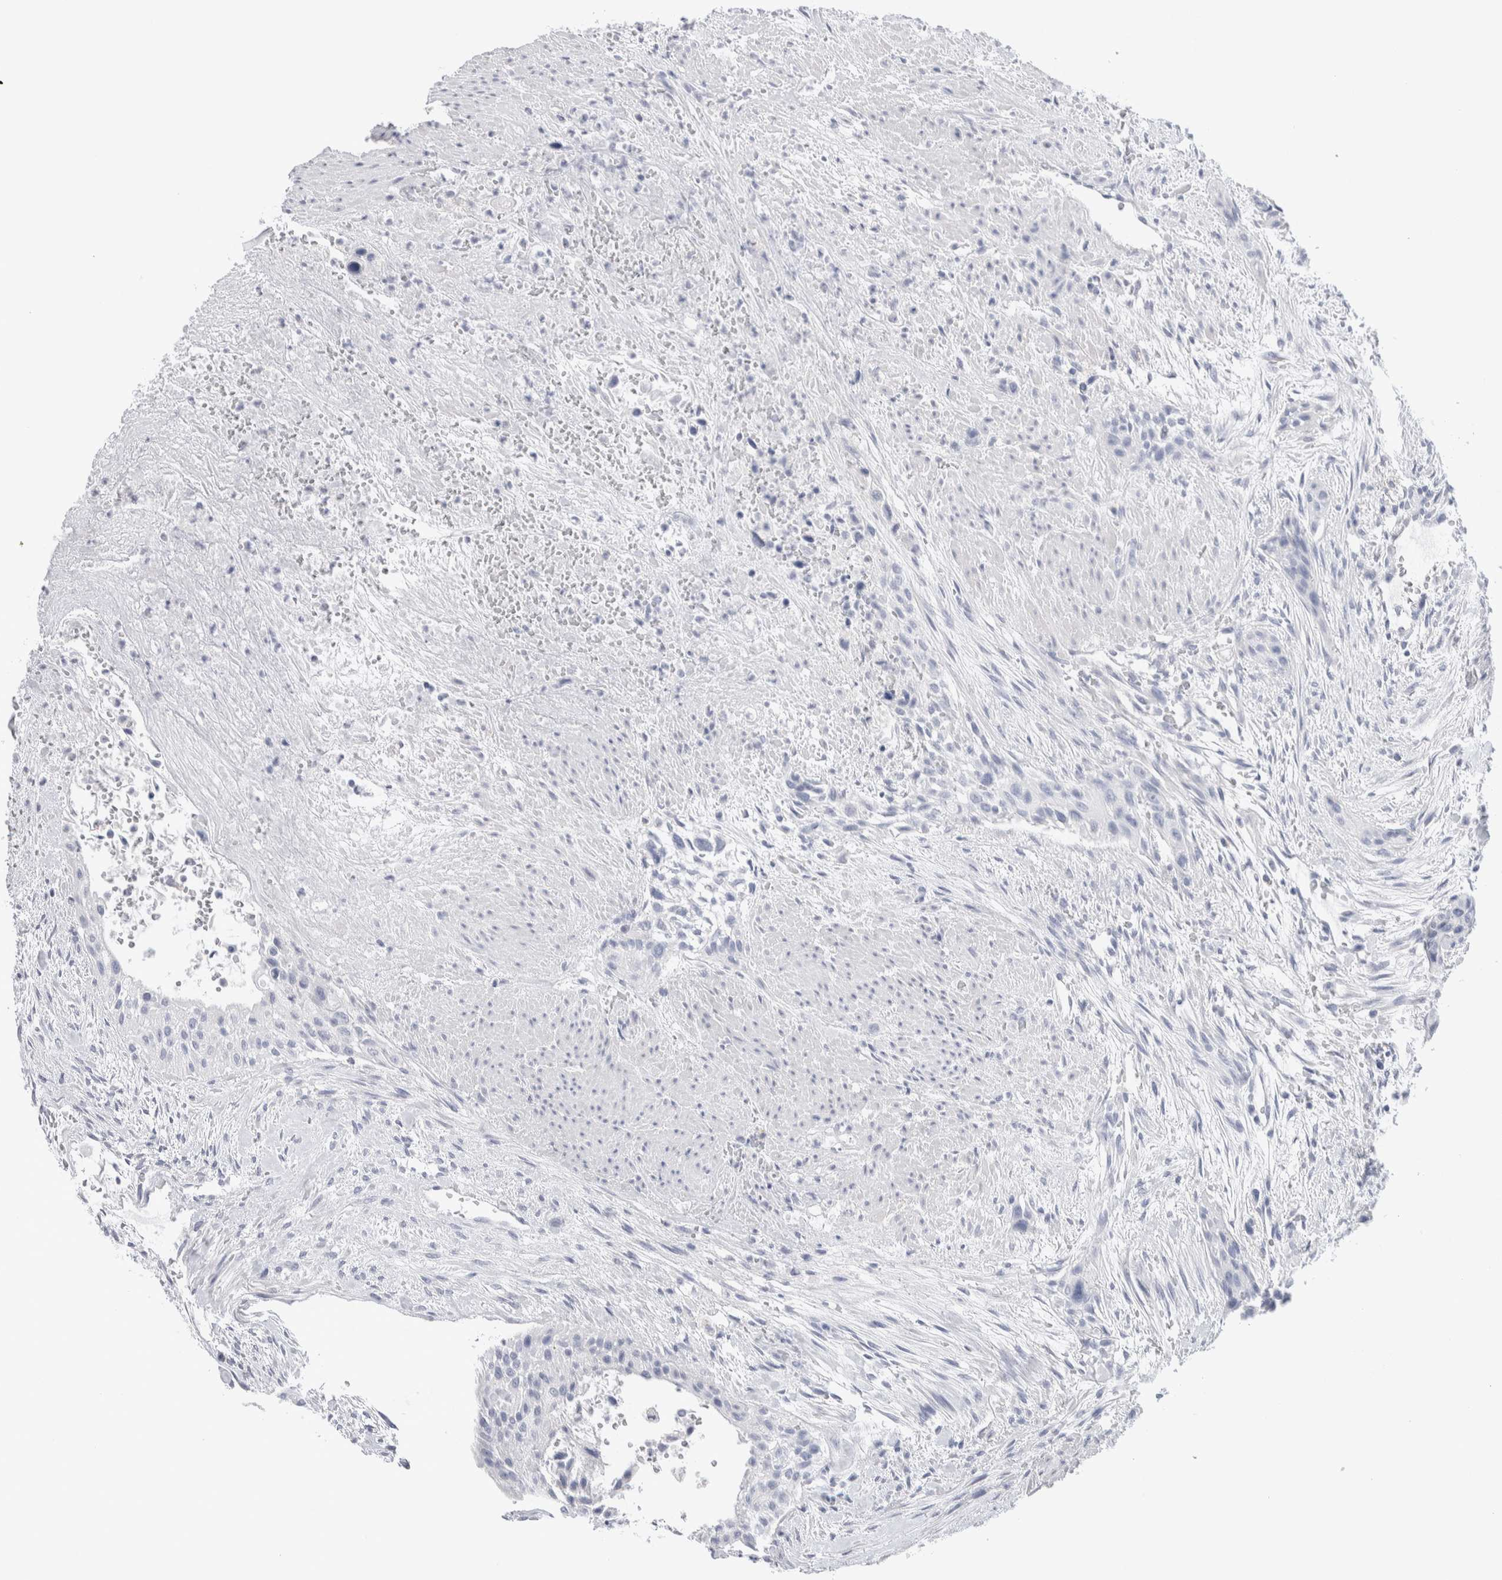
{"staining": {"intensity": "negative", "quantity": "none", "location": "none"}, "tissue": "urothelial cancer", "cell_type": "Tumor cells", "image_type": "cancer", "snomed": [{"axis": "morphology", "description": "Urothelial carcinoma, High grade"}, {"axis": "topography", "description": "Urinary bladder"}], "caption": "A micrograph of human urothelial cancer is negative for staining in tumor cells.", "gene": "GDA", "patient": {"sex": "male", "age": 35}}